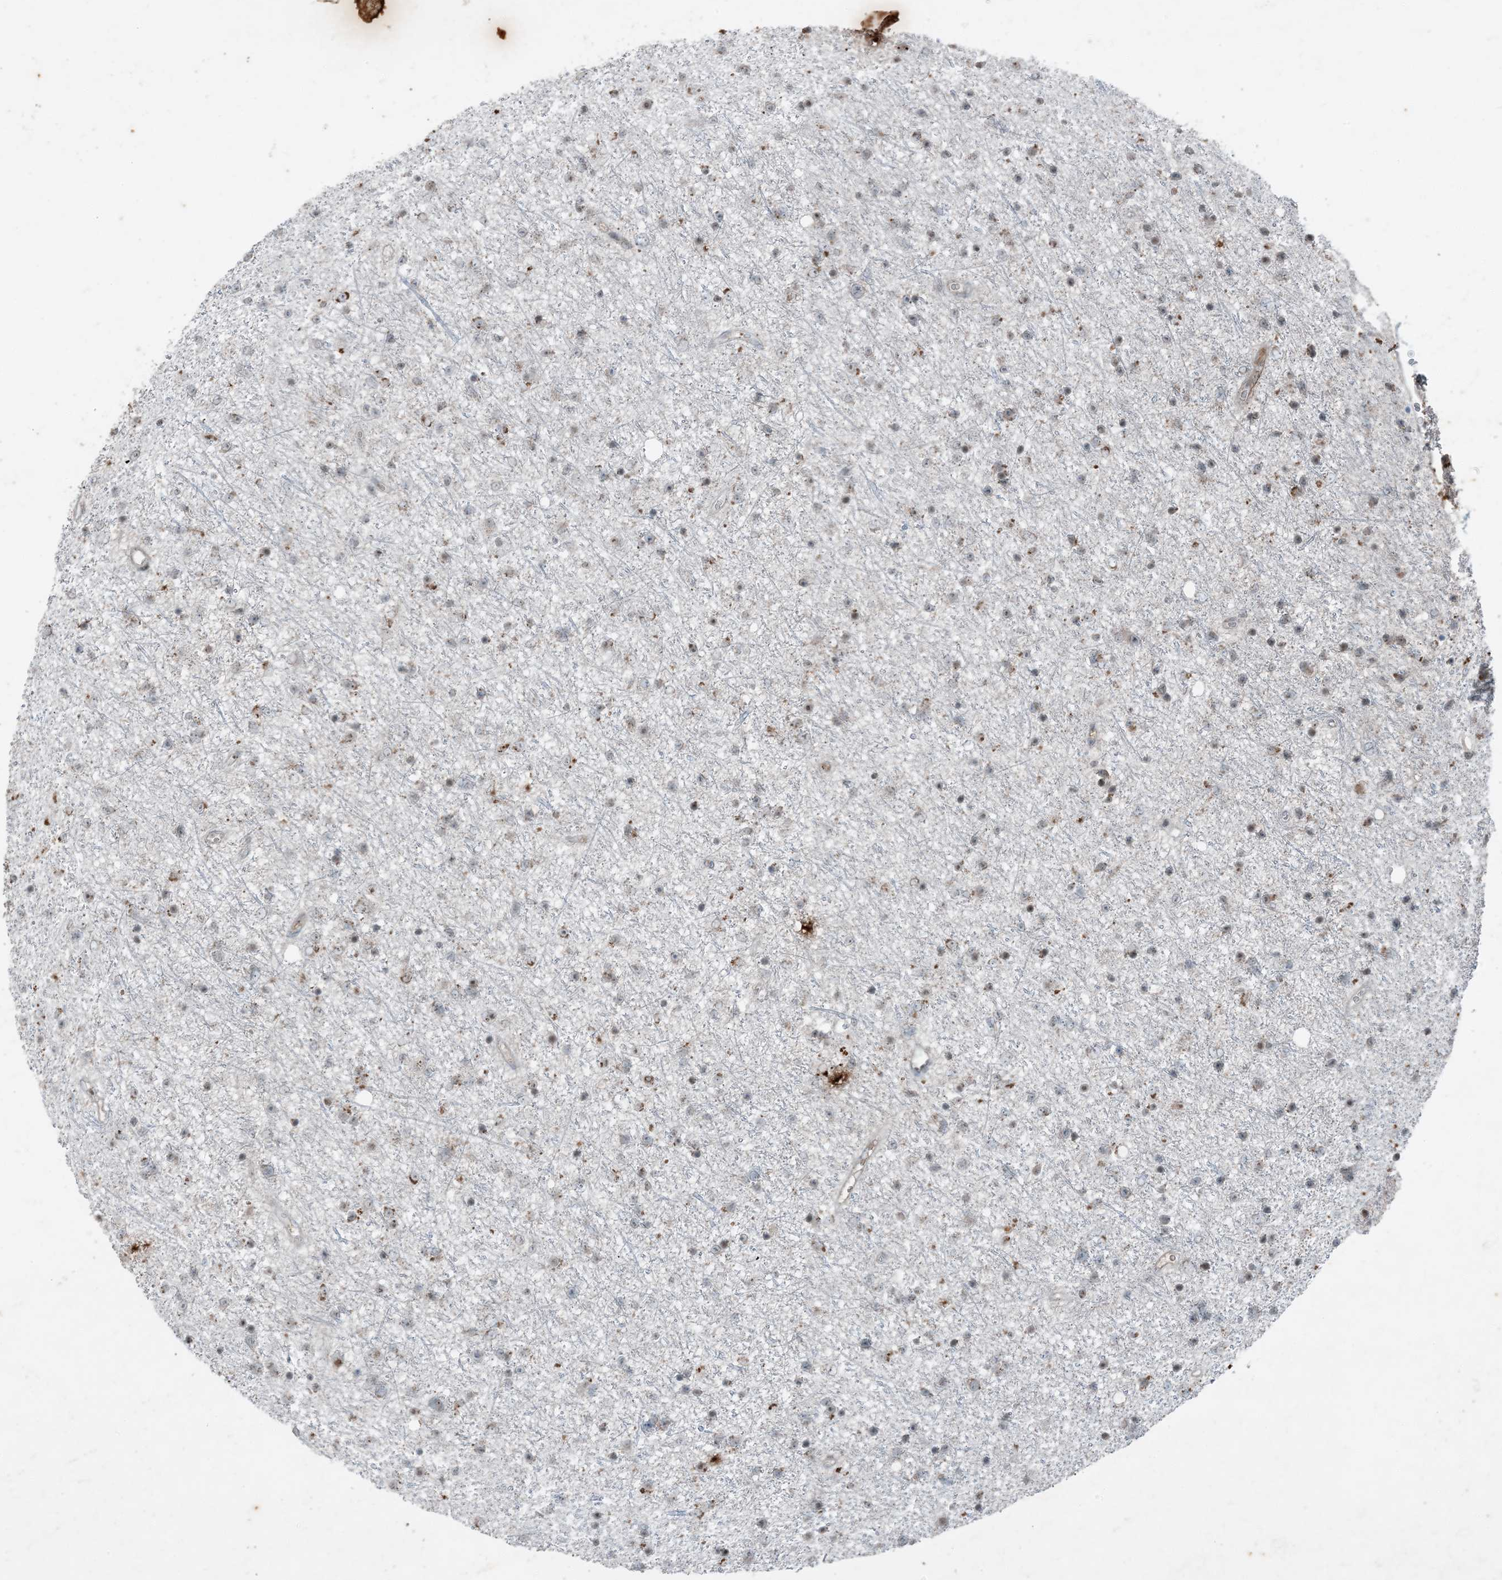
{"staining": {"intensity": "negative", "quantity": "none", "location": "none"}, "tissue": "glioma", "cell_type": "Tumor cells", "image_type": "cancer", "snomed": [{"axis": "morphology", "description": "Glioma, malignant, Low grade"}, {"axis": "topography", "description": "Cerebral cortex"}], "caption": "High power microscopy histopathology image of an IHC photomicrograph of glioma, revealing no significant expression in tumor cells.", "gene": "TADA2B", "patient": {"sex": "female", "age": 39}}